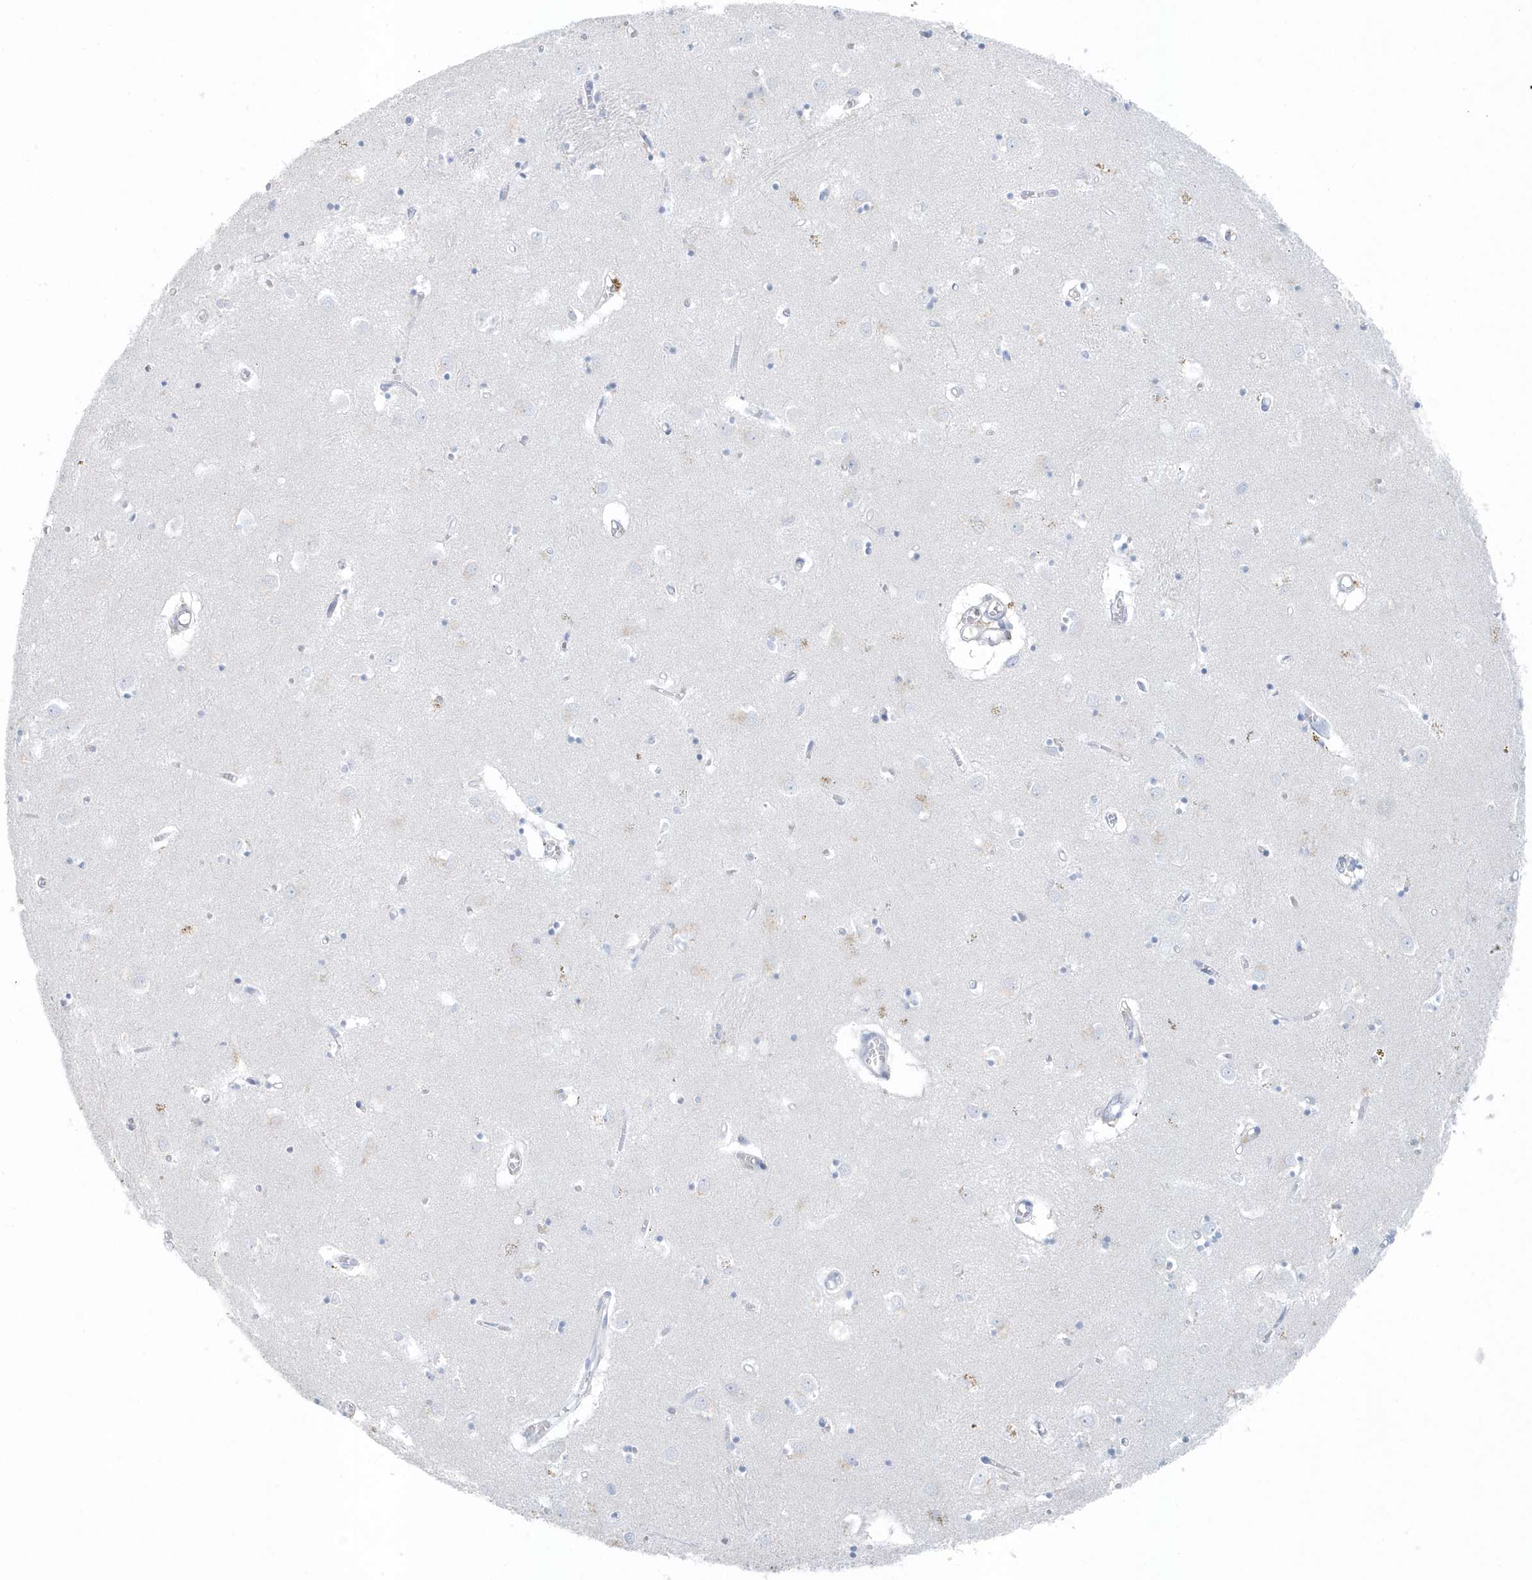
{"staining": {"intensity": "negative", "quantity": "none", "location": "none"}, "tissue": "caudate", "cell_type": "Glial cells", "image_type": "normal", "snomed": [{"axis": "morphology", "description": "Normal tissue, NOS"}, {"axis": "topography", "description": "Lateral ventricle wall"}], "caption": "IHC micrograph of benign caudate stained for a protein (brown), which demonstrates no staining in glial cells.", "gene": "FAM98A", "patient": {"sex": "male", "age": 70}}